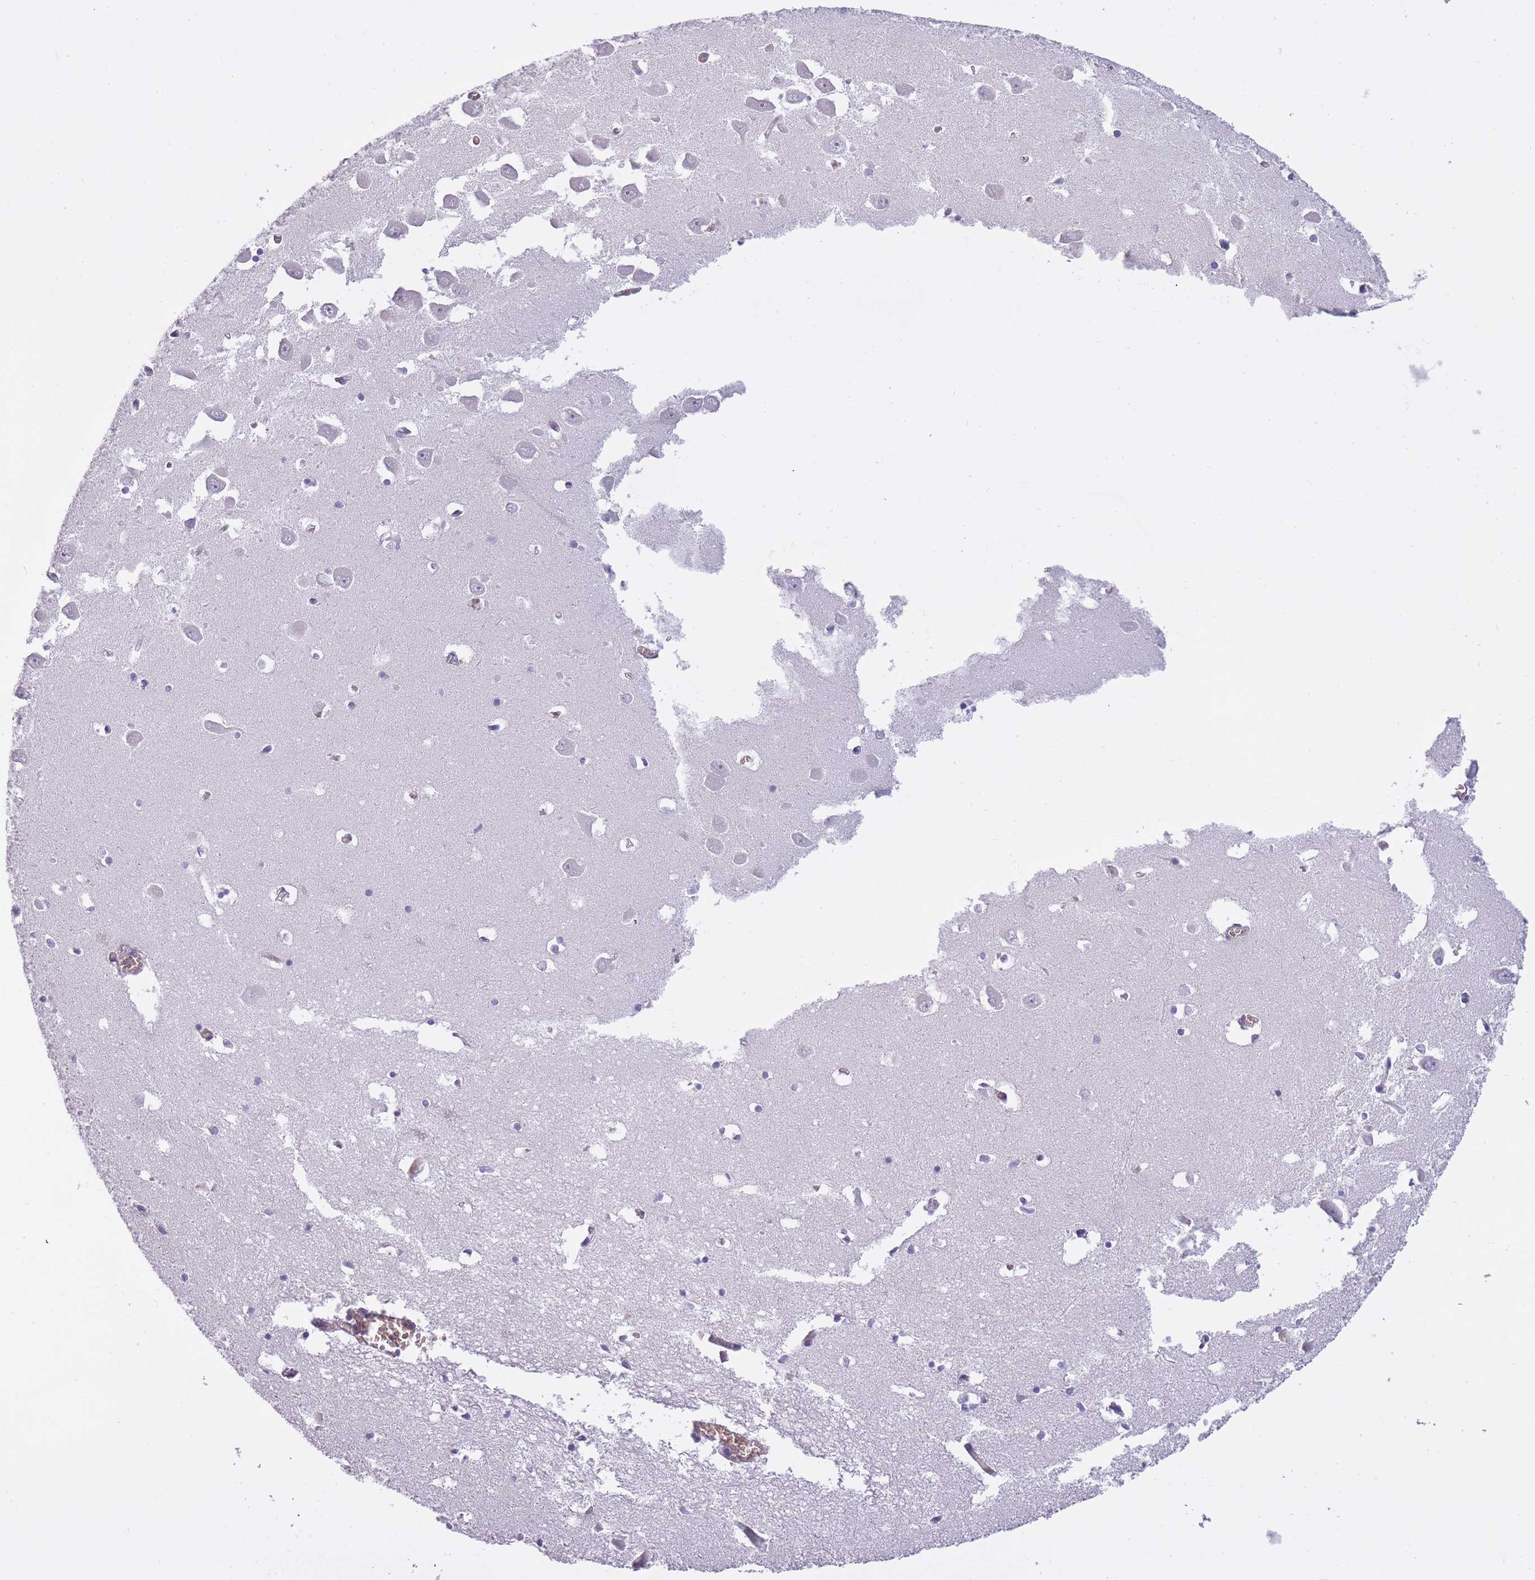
{"staining": {"intensity": "negative", "quantity": "none", "location": "none"}, "tissue": "hippocampus", "cell_type": "Glial cells", "image_type": "normal", "snomed": [{"axis": "morphology", "description": "Normal tissue, NOS"}, {"axis": "topography", "description": "Hippocampus"}], "caption": "Protein analysis of unremarkable hippocampus exhibits no significant expression in glial cells.", "gene": "CXorf38", "patient": {"sex": "male", "age": 70}}